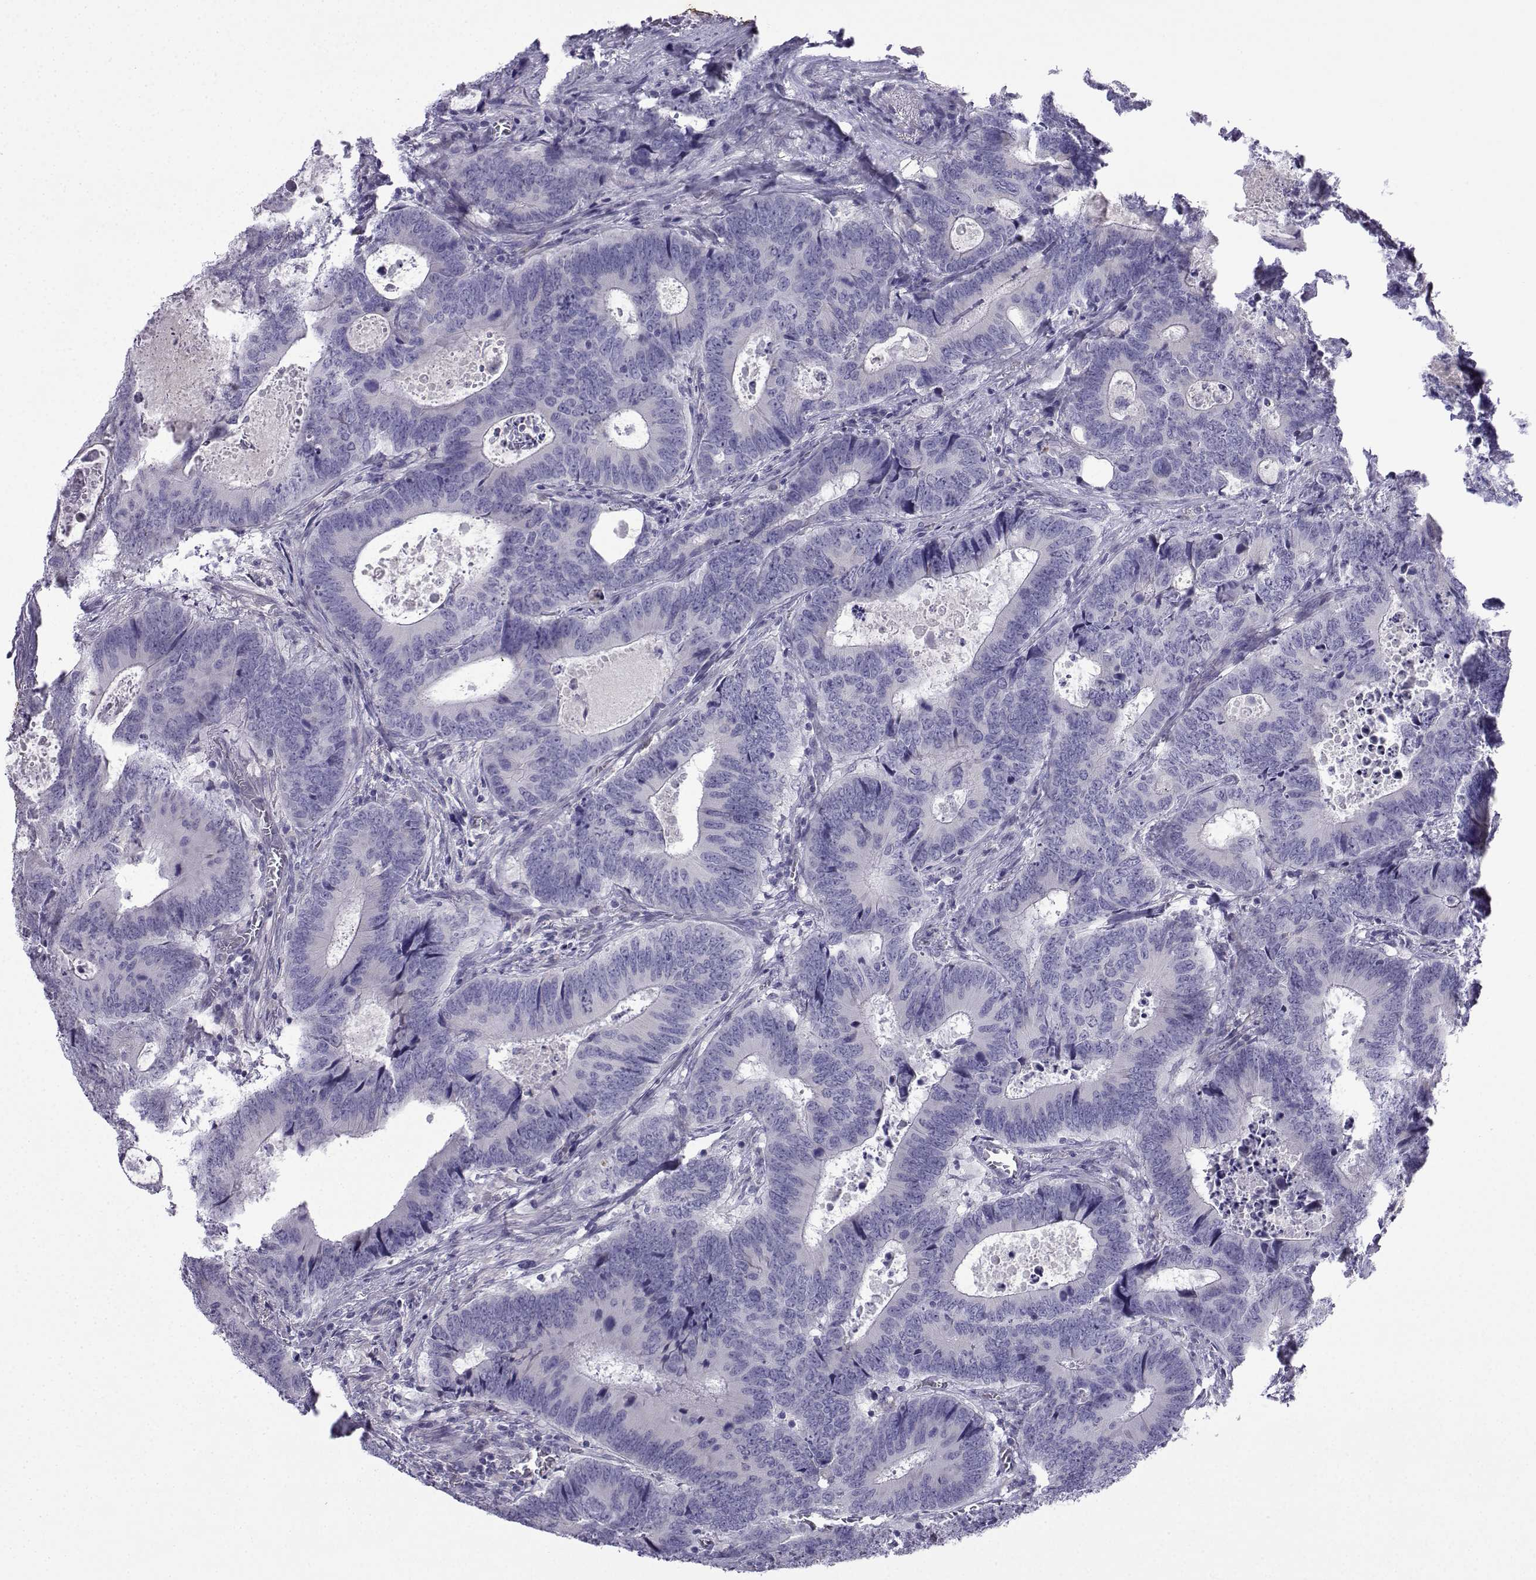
{"staining": {"intensity": "negative", "quantity": "none", "location": "none"}, "tissue": "colorectal cancer", "cell_type": "Tumor cells", "image_type": "cancer", "snomed": [{"axis": "morphology", "description": "Adenocarcinoma, NOS"}, {"axis": "topography", "description": "Colon"}], "caption": "There is no significant positivity in tumor cells of colorectal adenocarcinoma.", "gene": "SPACA7", "patient": {"sex": "female", "age": 82}}